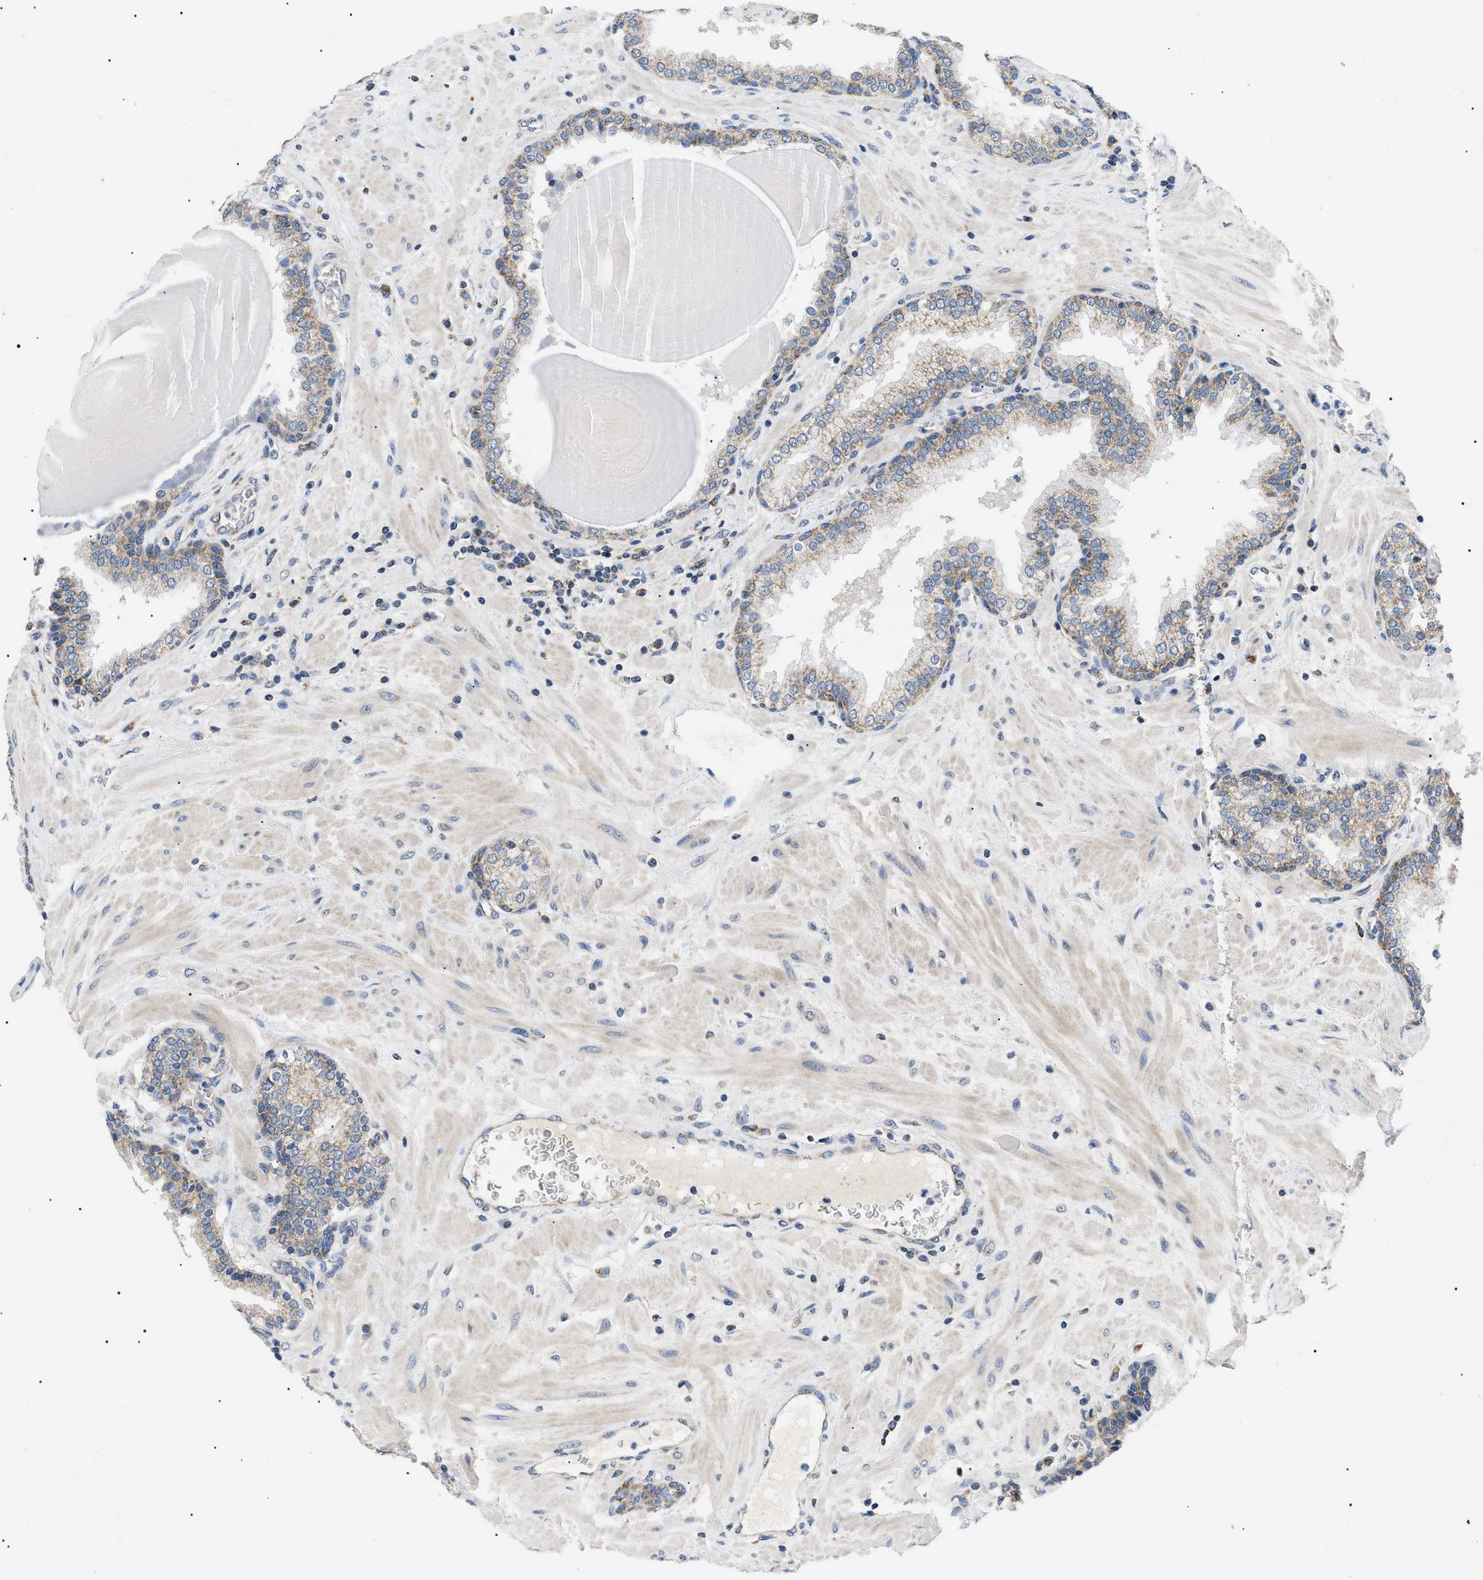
{"staining": {"intensity": "weak", "quantity": "25%-75%", "location": "cytoplasmic/membranous"}, "tissue": "prostate", "cell_type": "Glandular cells", "image_type": "normal", "snomed": [{"axis": "morphology", "description": "Normal tissue, NOS"}, {"axis": "topography", "description": "Prostate"}], "caption": "This is a histology image of immunohistochemistry staining of normal prostate, which shows weak expression in the cytoplasmic/membranous of glandular cells.", "gene": "TOMM6", "patient": {"sex": "male", "age": 51}}